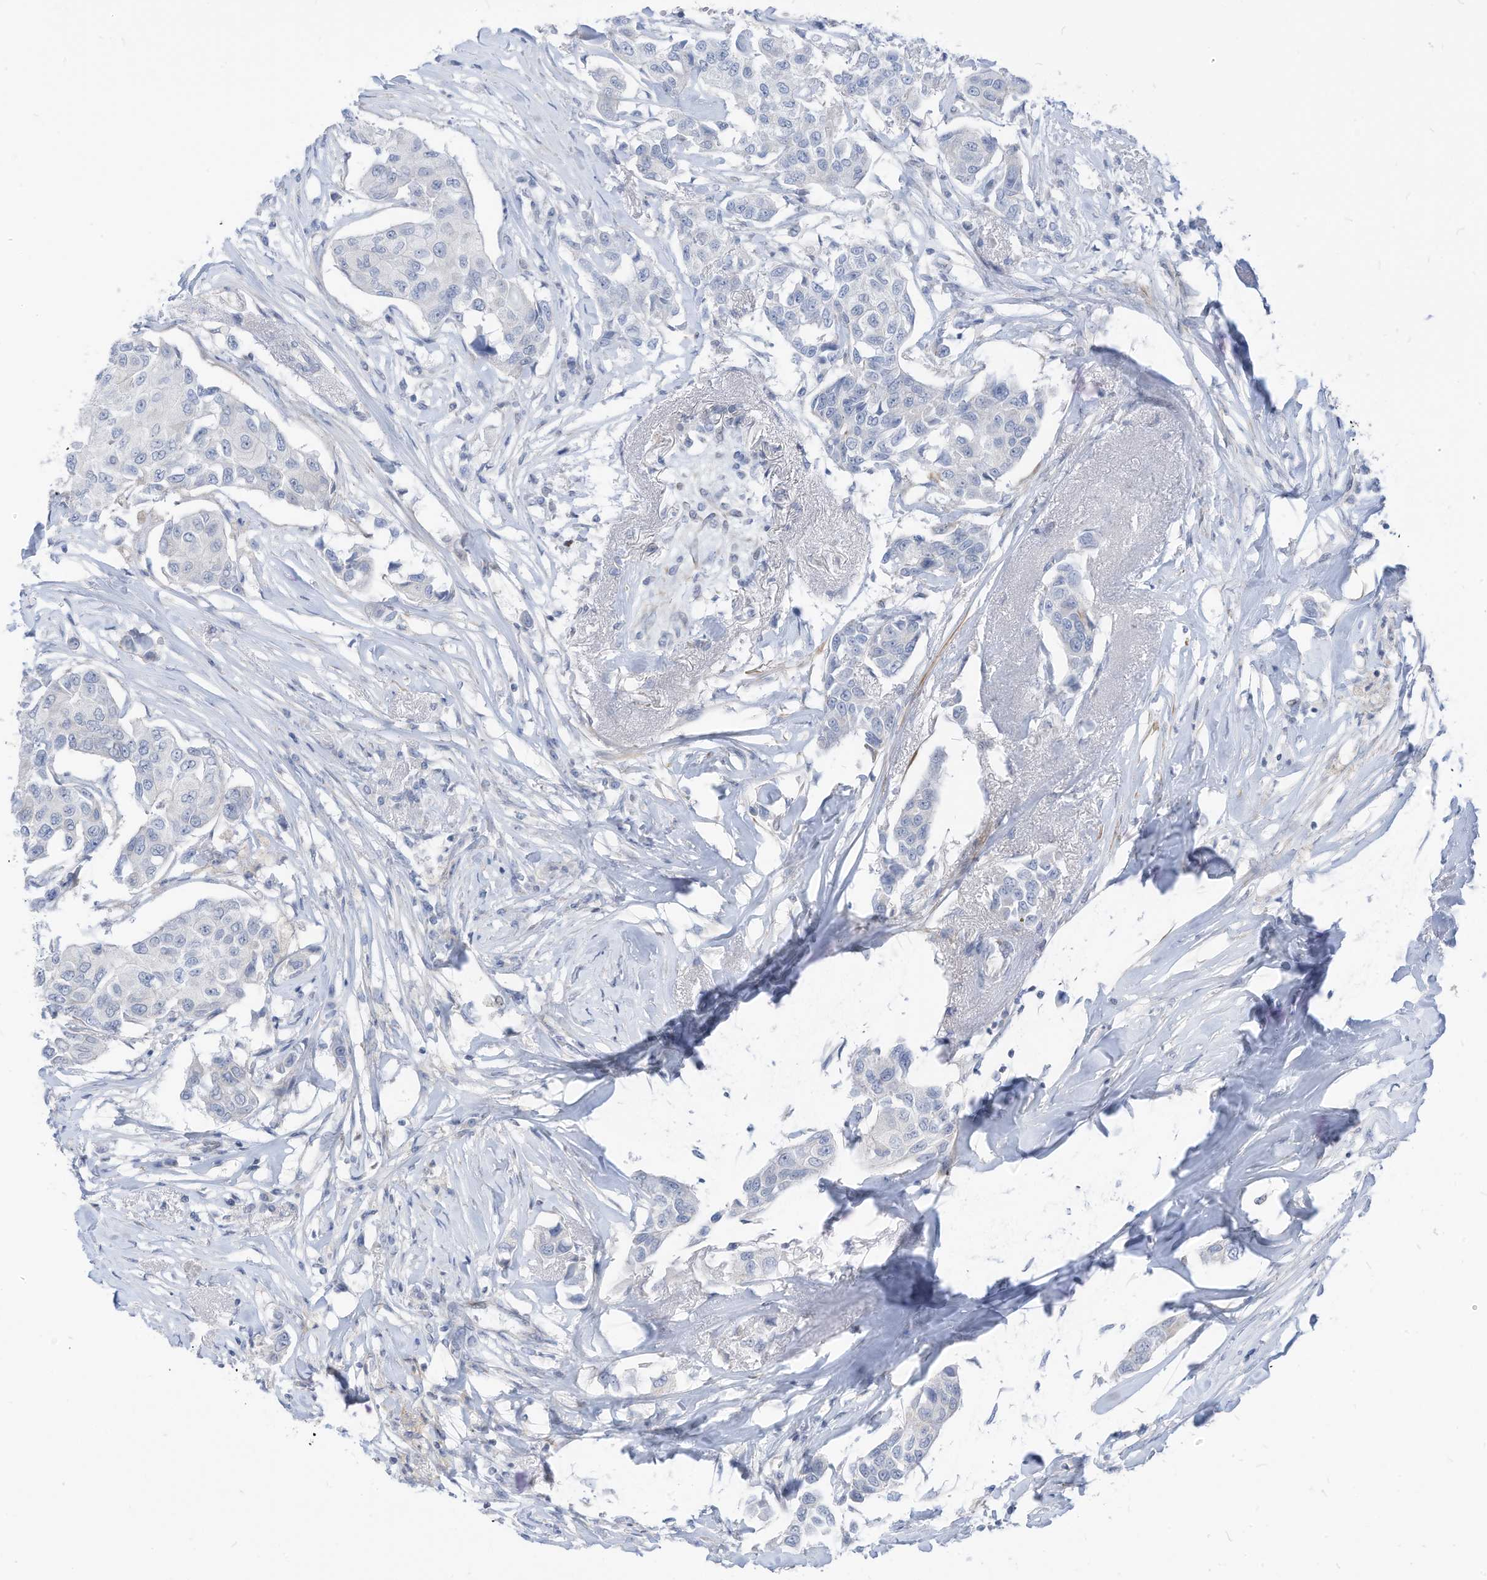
{"staining": {"intensity": "negative", "quantity": "none", "location": "none"}, "tissue": "breast cancer", "cell_type": "Tumor cells", "image_type": "cancer", "snomed": [{"axis": "morphology", "description": "Duct carcinoma"}, {"axis": "topography", "description": "Breast"}], "caption": "DAB (3,3'-diaminobenzidine) immunohistochemical staining of breast intraductal carcinoma exhibits no significant positivity in tumor cells.", "gene": "GPATCH3", "patient": {"sex": "female", "age": 80}}